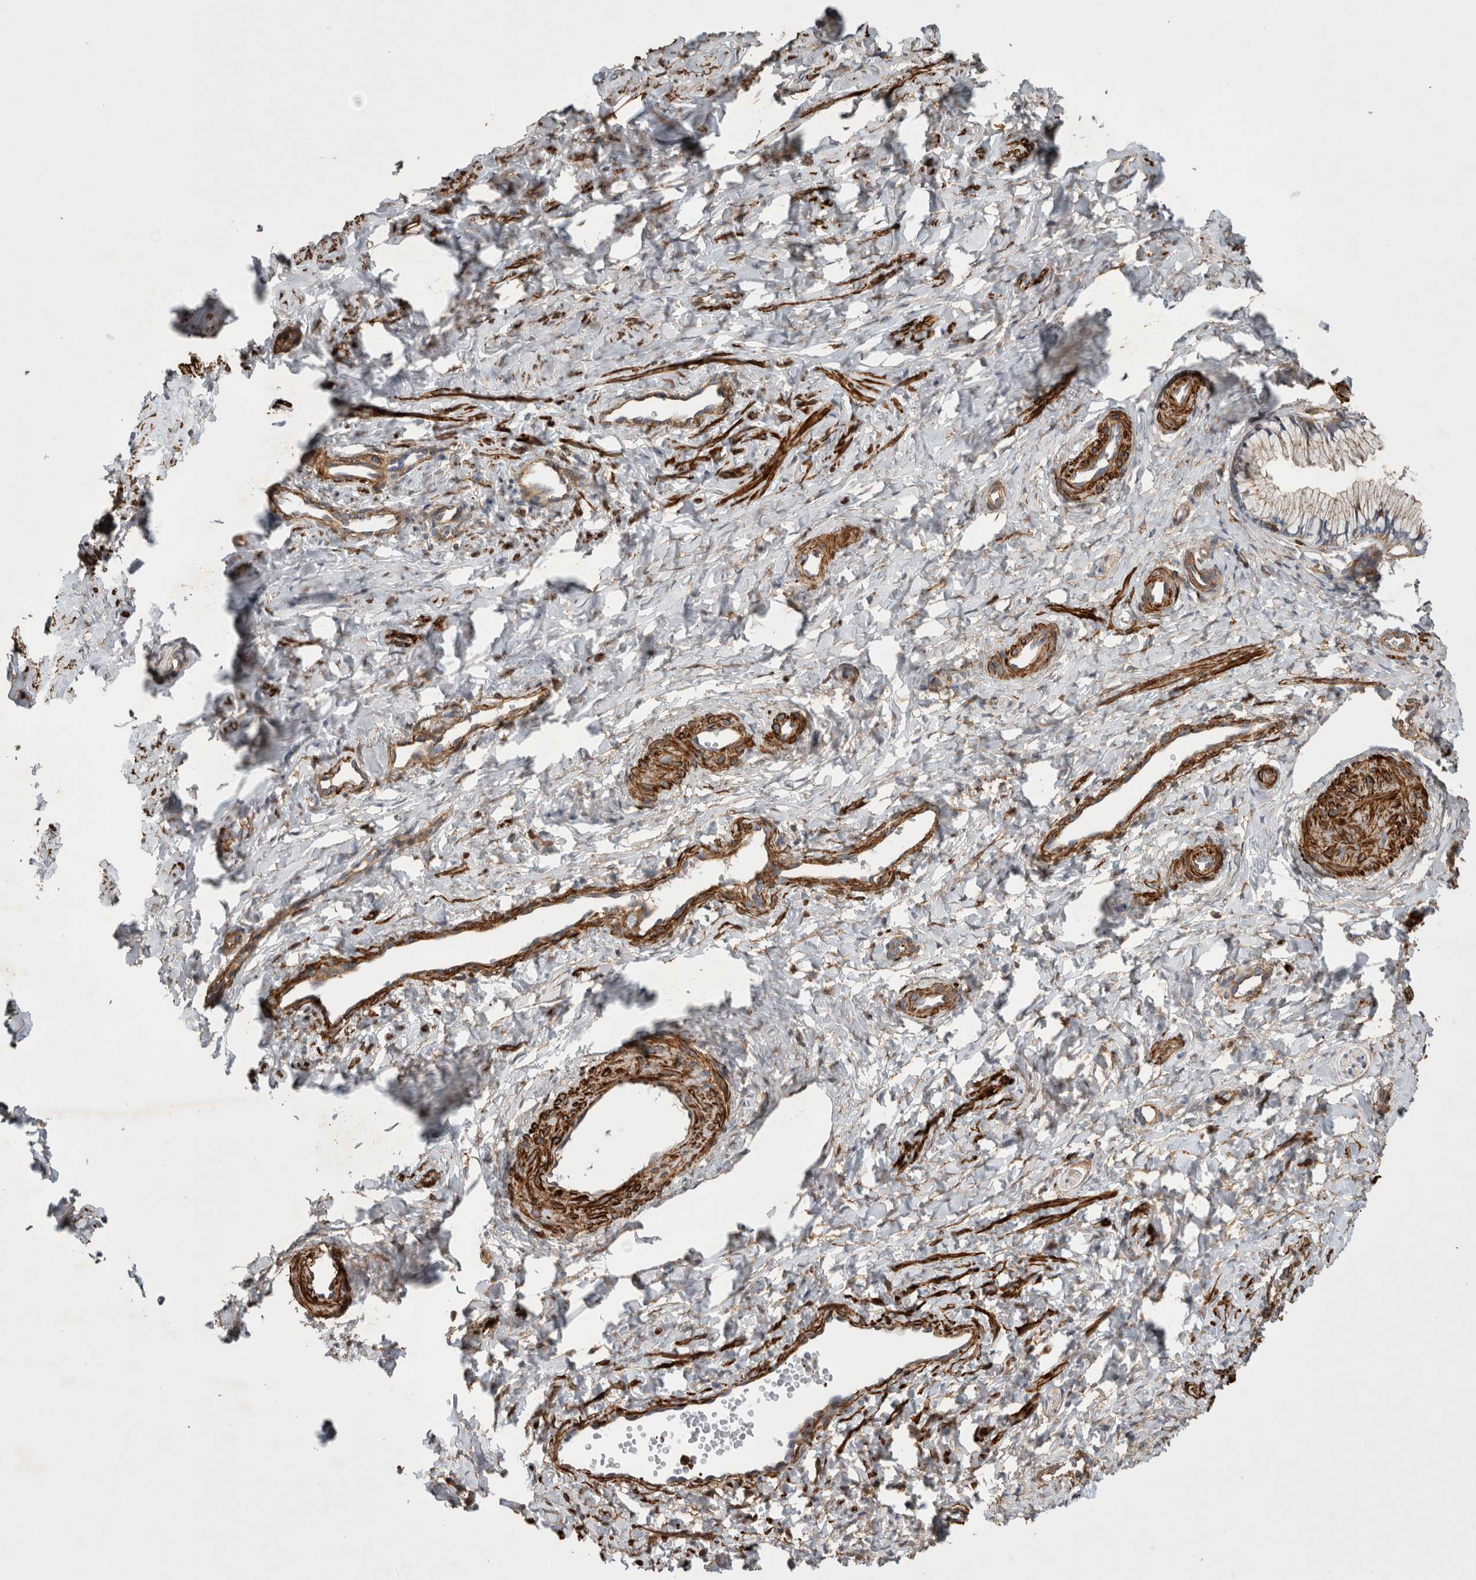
{"staining": {"intensity": "negative", "quantity": "none", "location": "none"}, "tissue": "cervix", "cell_type": "Glandular cells", "image_type": "normal", "snomed": [{"axis": "morphology", "description": "Normal tissue, NOS"}, {"axis": "topography", "description": "Cervix"}], "caption": "An immunohistochemistry (IHC) micrograph of unremarkable cervix is shown. There is no staining in glandular cells of cervix. (DAB IHC, high magnification).", "gene": "GPER1", "patient": {"sex": "female", "age": 27}}